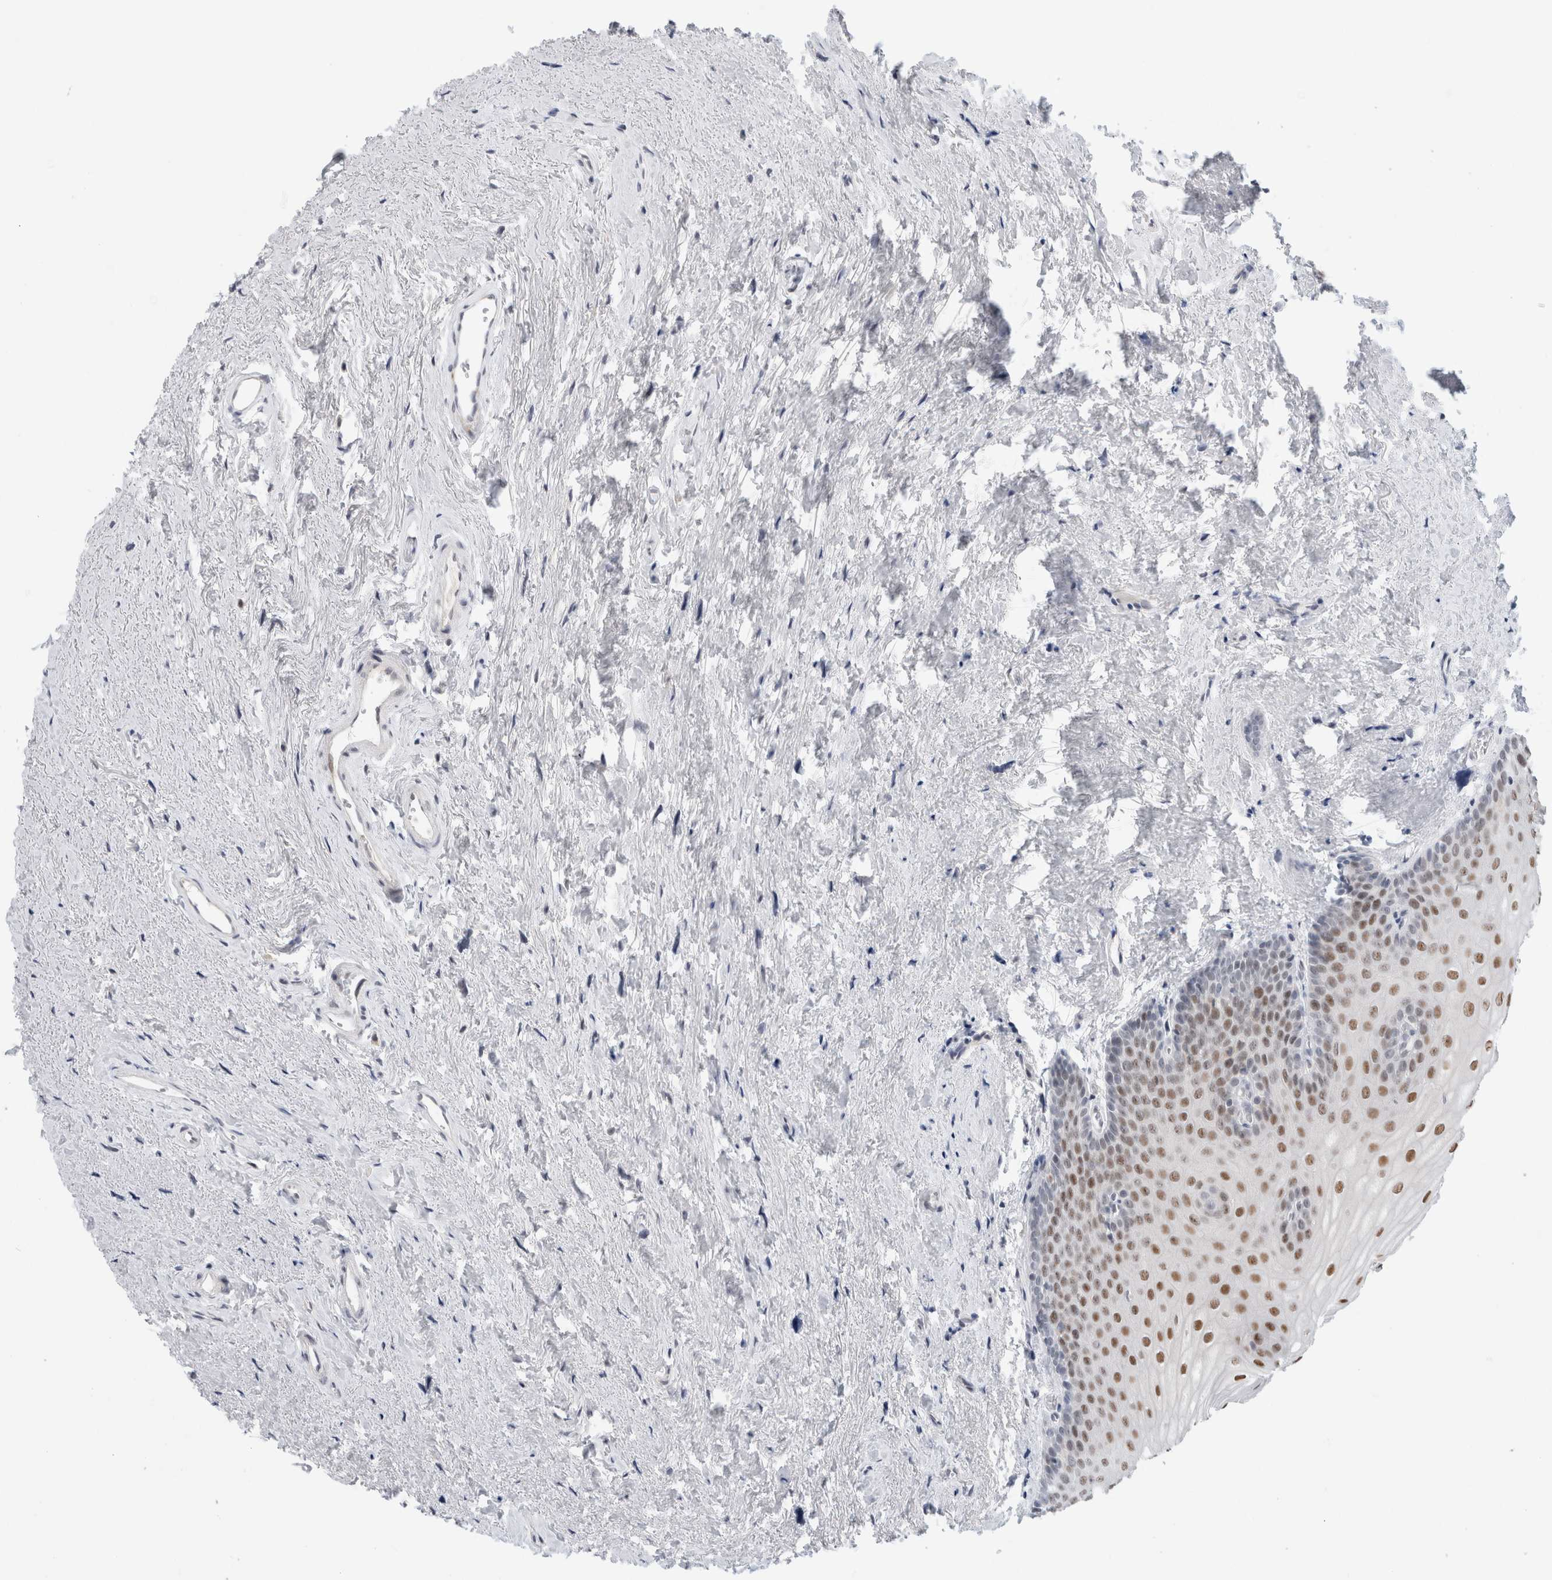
{"staining": {"intensity": "moderate", "quantity": ">75%", "location": "nuclear"}, "tissue": "urinary bladder", "cell_type": "Urothelial cells", "image_type": "normal", "snomed": [{"axis": "morphology", "description": "Normal tissue, NOS"}, {"axis": "topography", "description": "Urinary bladder"}], "caption": "Protein staining demonstrates moderate nuclear staining in about >75% of urothelial cells in normal urinary bladder. The staining was performed using DAB to visualize the protein expression in brown, while the nuclei were stained in blue with hematoxylin (Magnification: 20x).", "gene": "KNL1", "patient": {"sex": "female", "age": 67}}